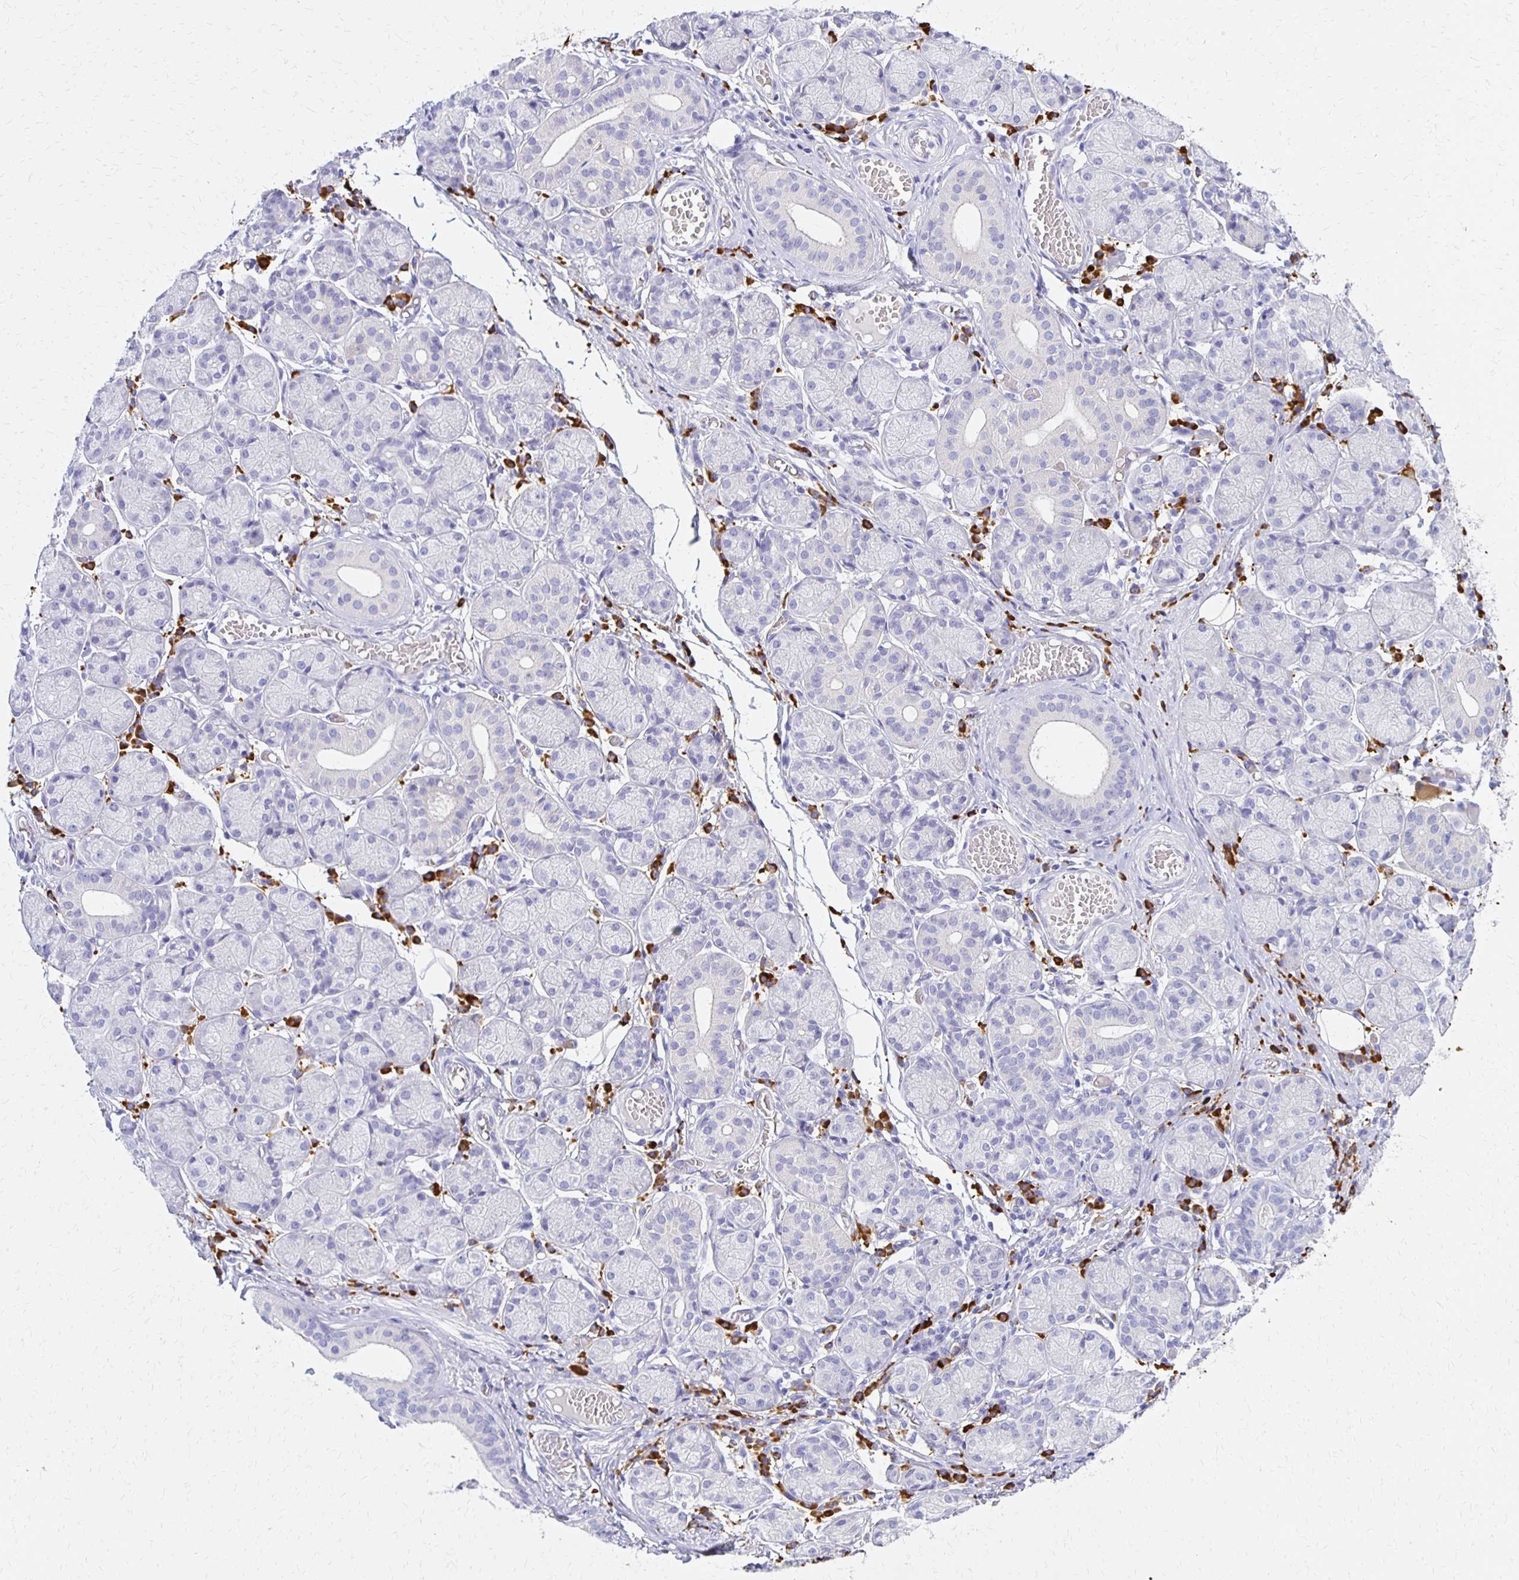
{"staining": {"intensity": "negative", "quantity": "none", "location": "none"}, "tissue": "salivary gland", "cell_type": "Glandular cells", "image_type": "normal", "snomed": [{"axis": "morphology", "description": "Normal tissue, NOS"}, {"axis": "topography", "description": "Salivary gland"}], "caption": "Immunohistochemistry photomicrograph of normal salivary gland: salivary gland stained with DAB reveals no significant protein positivity in glandular cells. (DAB immunohistochemistry, high magnification).", "gene": "FNTB", "patient": {"sex": "female", "age": 24}}